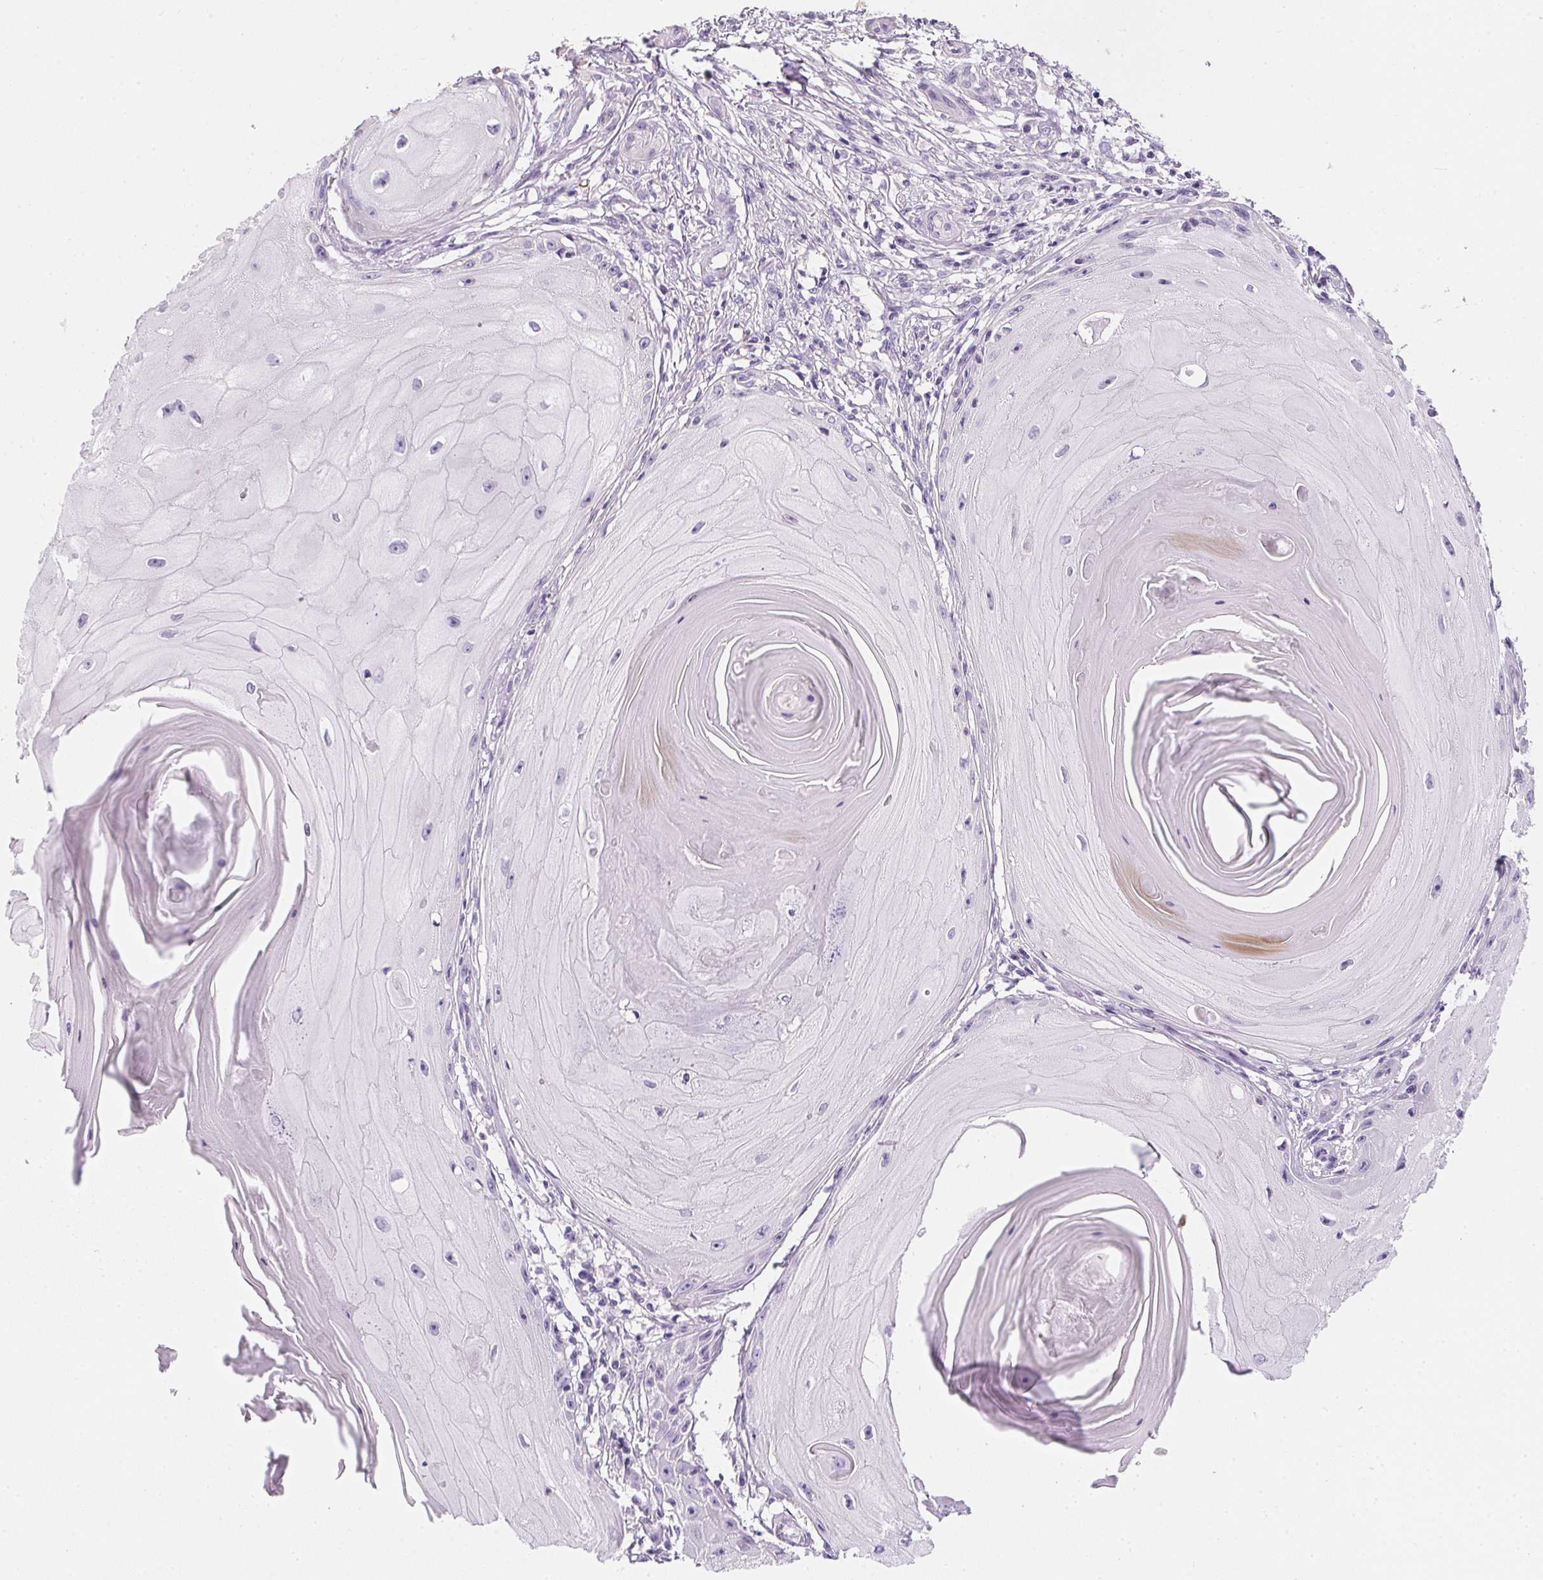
{"staining": {"intensity": "negative", "quantity": "none", "location": "none"}, "tissue": "skin cancer", "cell_type": "Tumor cells", "image_type": "cancer", "snomed": [{"axis": "morphology", "description": "Squamous cell carcinoma, NOS"}, {"axis": "topography", "description": "Skin"}], "caption": "Immunohistochemistry (IHC) image of neoplastic tissue: skin squamous cell carcinoma stained with DAB (3,3'-diaminobenzidine) demonstrates no significant protein staining in tumor cells. (DAB (3,3'-diaminobenzidine) IHC, high magnification).", "gene": "AQP5", "patient": {"sex": "female", "age": 77}}